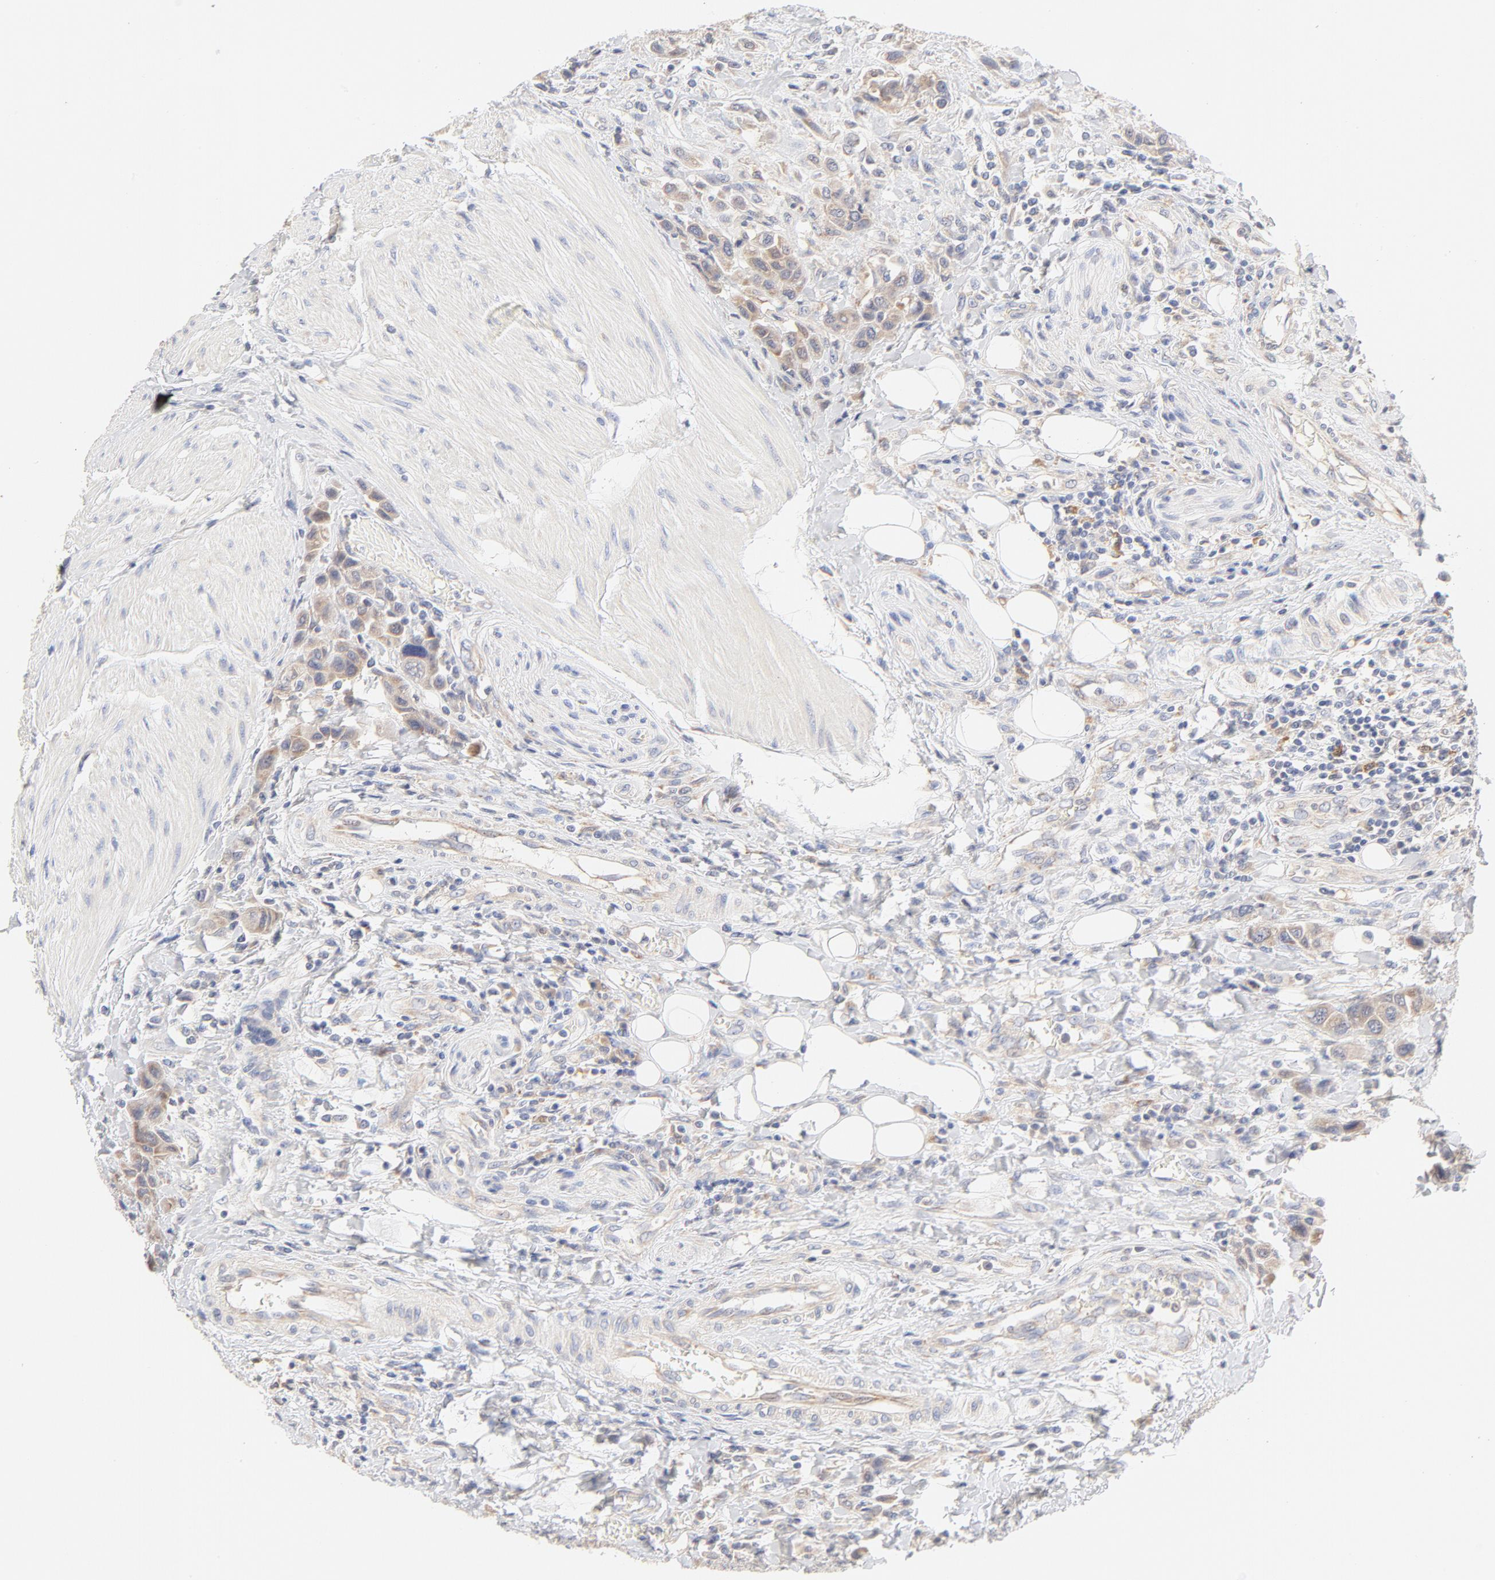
{"staining": {"intensity": "weak", "quantity": ">75%", "location": "cytoplasmic/membranous"}, "tissue": "urothelial cancer", "cell_type": "Tumor cells", "image_type": "cancer", "snomed": [{"axis": "morphology", "description": "Urothelial carcinoma, High grade"}, {"axis": "topography", "description": "Urinary bladder"}], "caption": "A brown stain highlights weak cytoplasmic/membranous positivity of a protein in urothelial cancer tumor cells.", "gene": "MTERF2", "patient": {"sex": "male", "age": 50}}